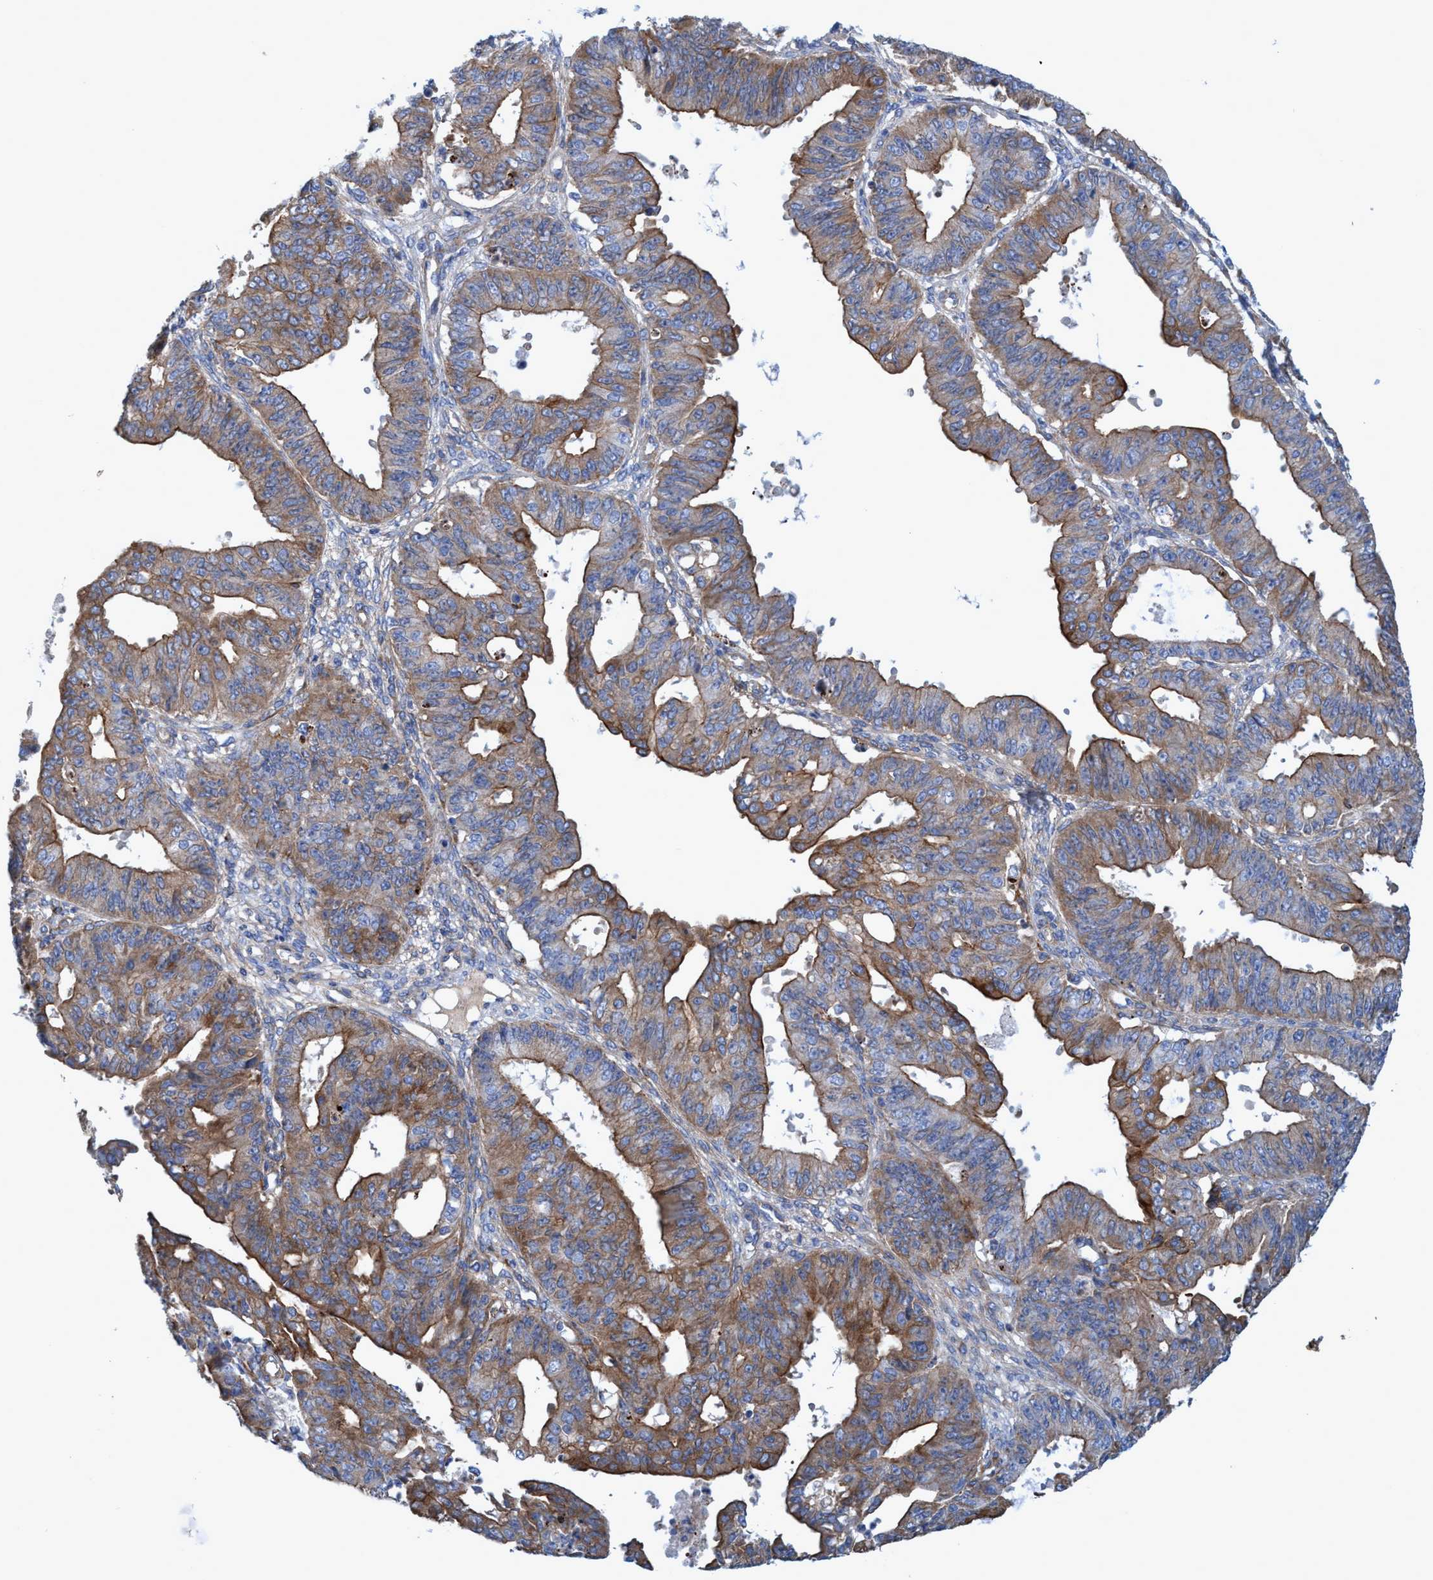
{"staining": {"intensity": "moderate", "quantity": "25%-75%", "location": "cytoplasmic/membranous"}, "tissue": "ovarian cancer", "cell_type": "Tumor cells", "image_type": "cancer", "snomed": [{"axis": "morphology", "description": "Carcinoma, endometroid"}, {"axis": "topography", "description": "Ovary"}], "caption": "IHC staining of endometroid carcinoma (ovarian), which shows medium levels of moderate cytoplasmic/membranous expression in about 25%-75% of tumor cells indicating moderate cytoplasmic/membranous protein staining. The staining was performed using DAB (3,3'-diaminobenzidine) (brown) for protein detection and nuclei were counterstained in hematoxylin (blue).", "gene": "GULP1", "patient": {"sex": "female", "age": 42}}